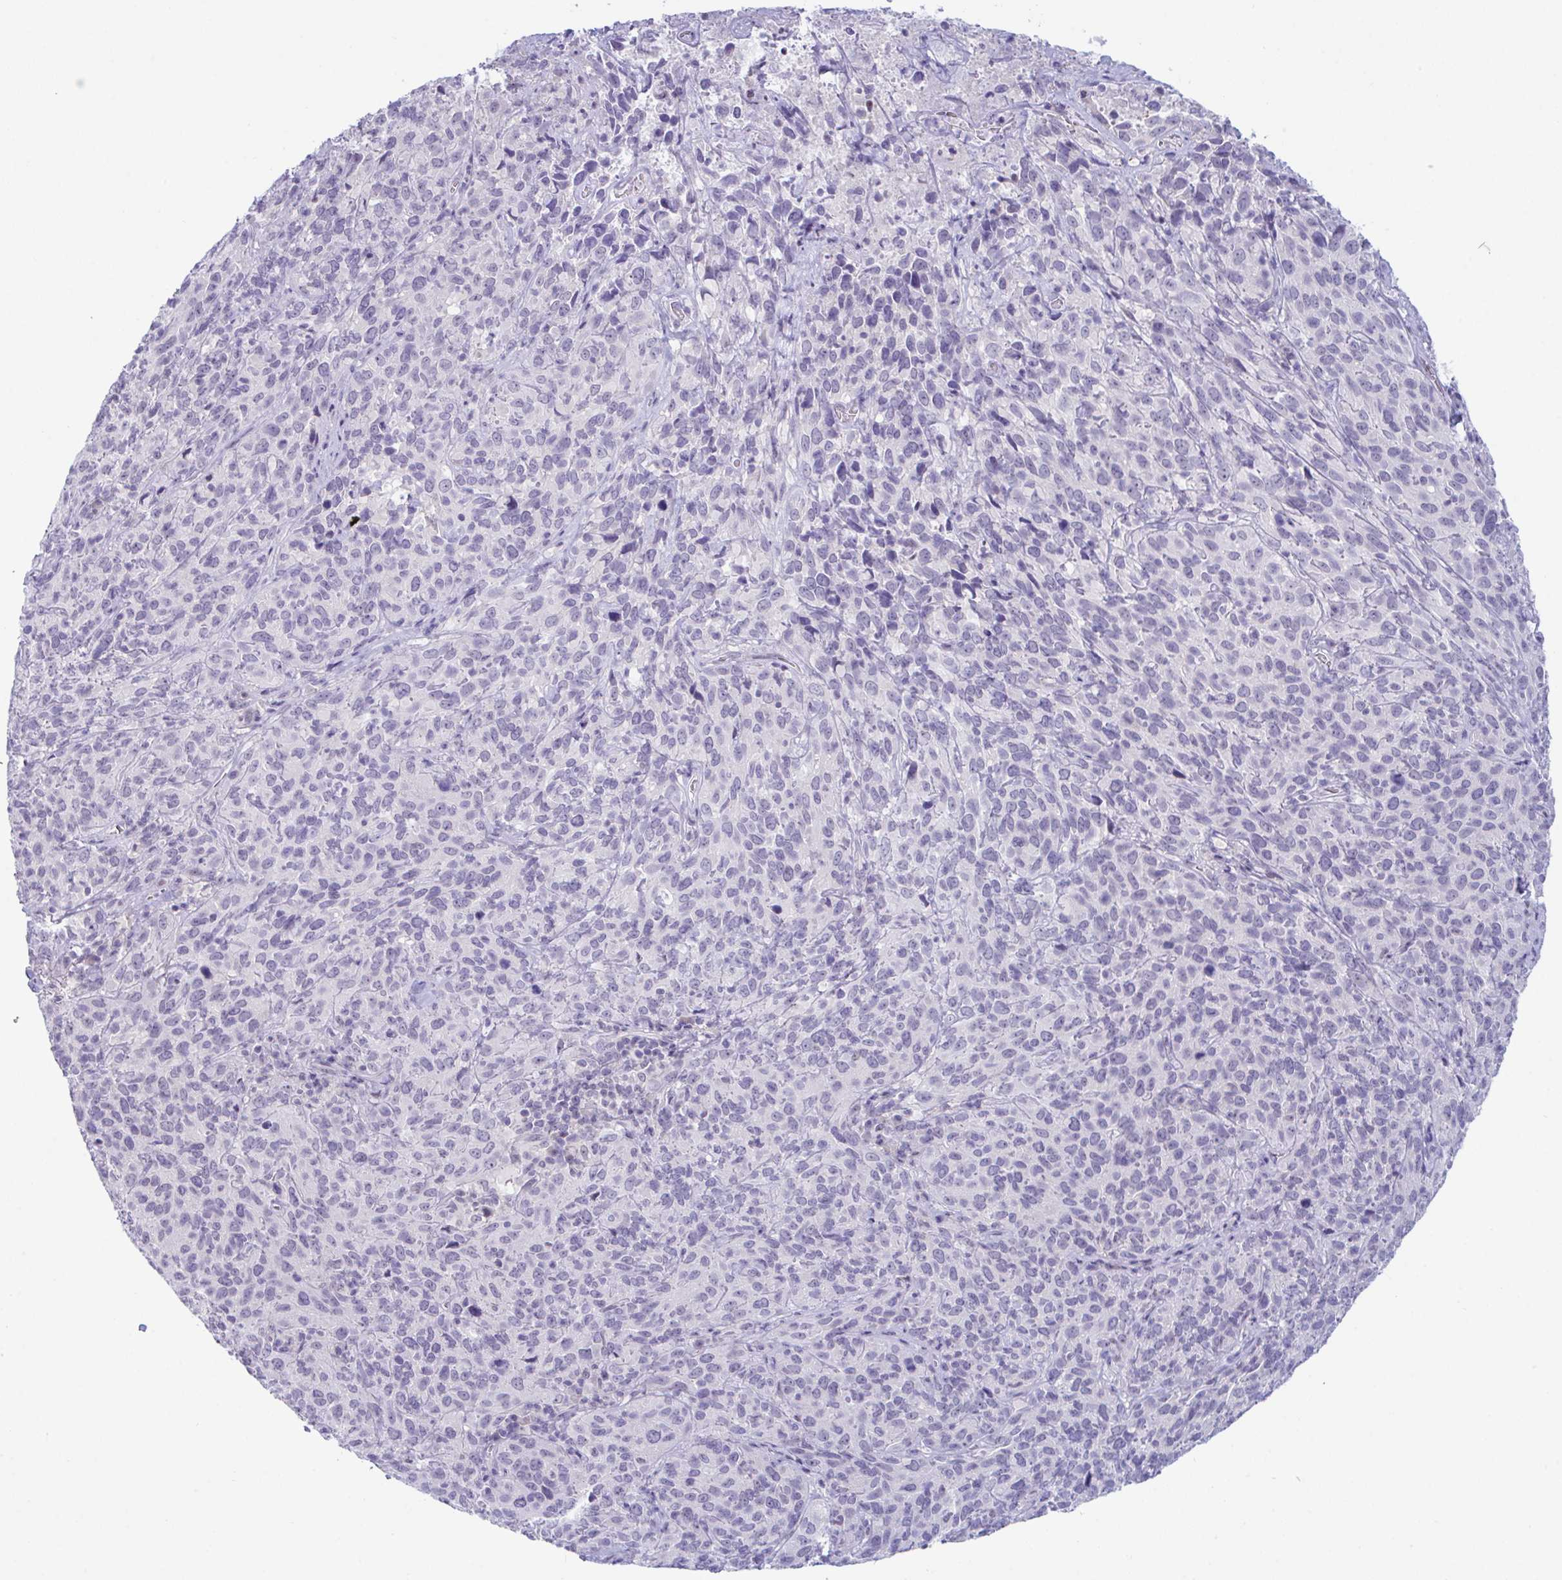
{"staining": {"intensity": "negative", "quantity": "none", "location": "none"}, "tissue": "cervical cancer", "cell_type": "Tumor cells", "image_type": "cancer", "snomed": [{"axis": "morphology", "description": "Squamous cell carcinoma, NOS"}, {"axis": "topography", "description": "Cervix"}], "caption": "This is an immunohistochemistry micrograph of cervical cancer (squamous cell carcinoma). There is no expression in tumor cells.", "gene": "USP35", "patient": {"sex": "female", "age": 51}}